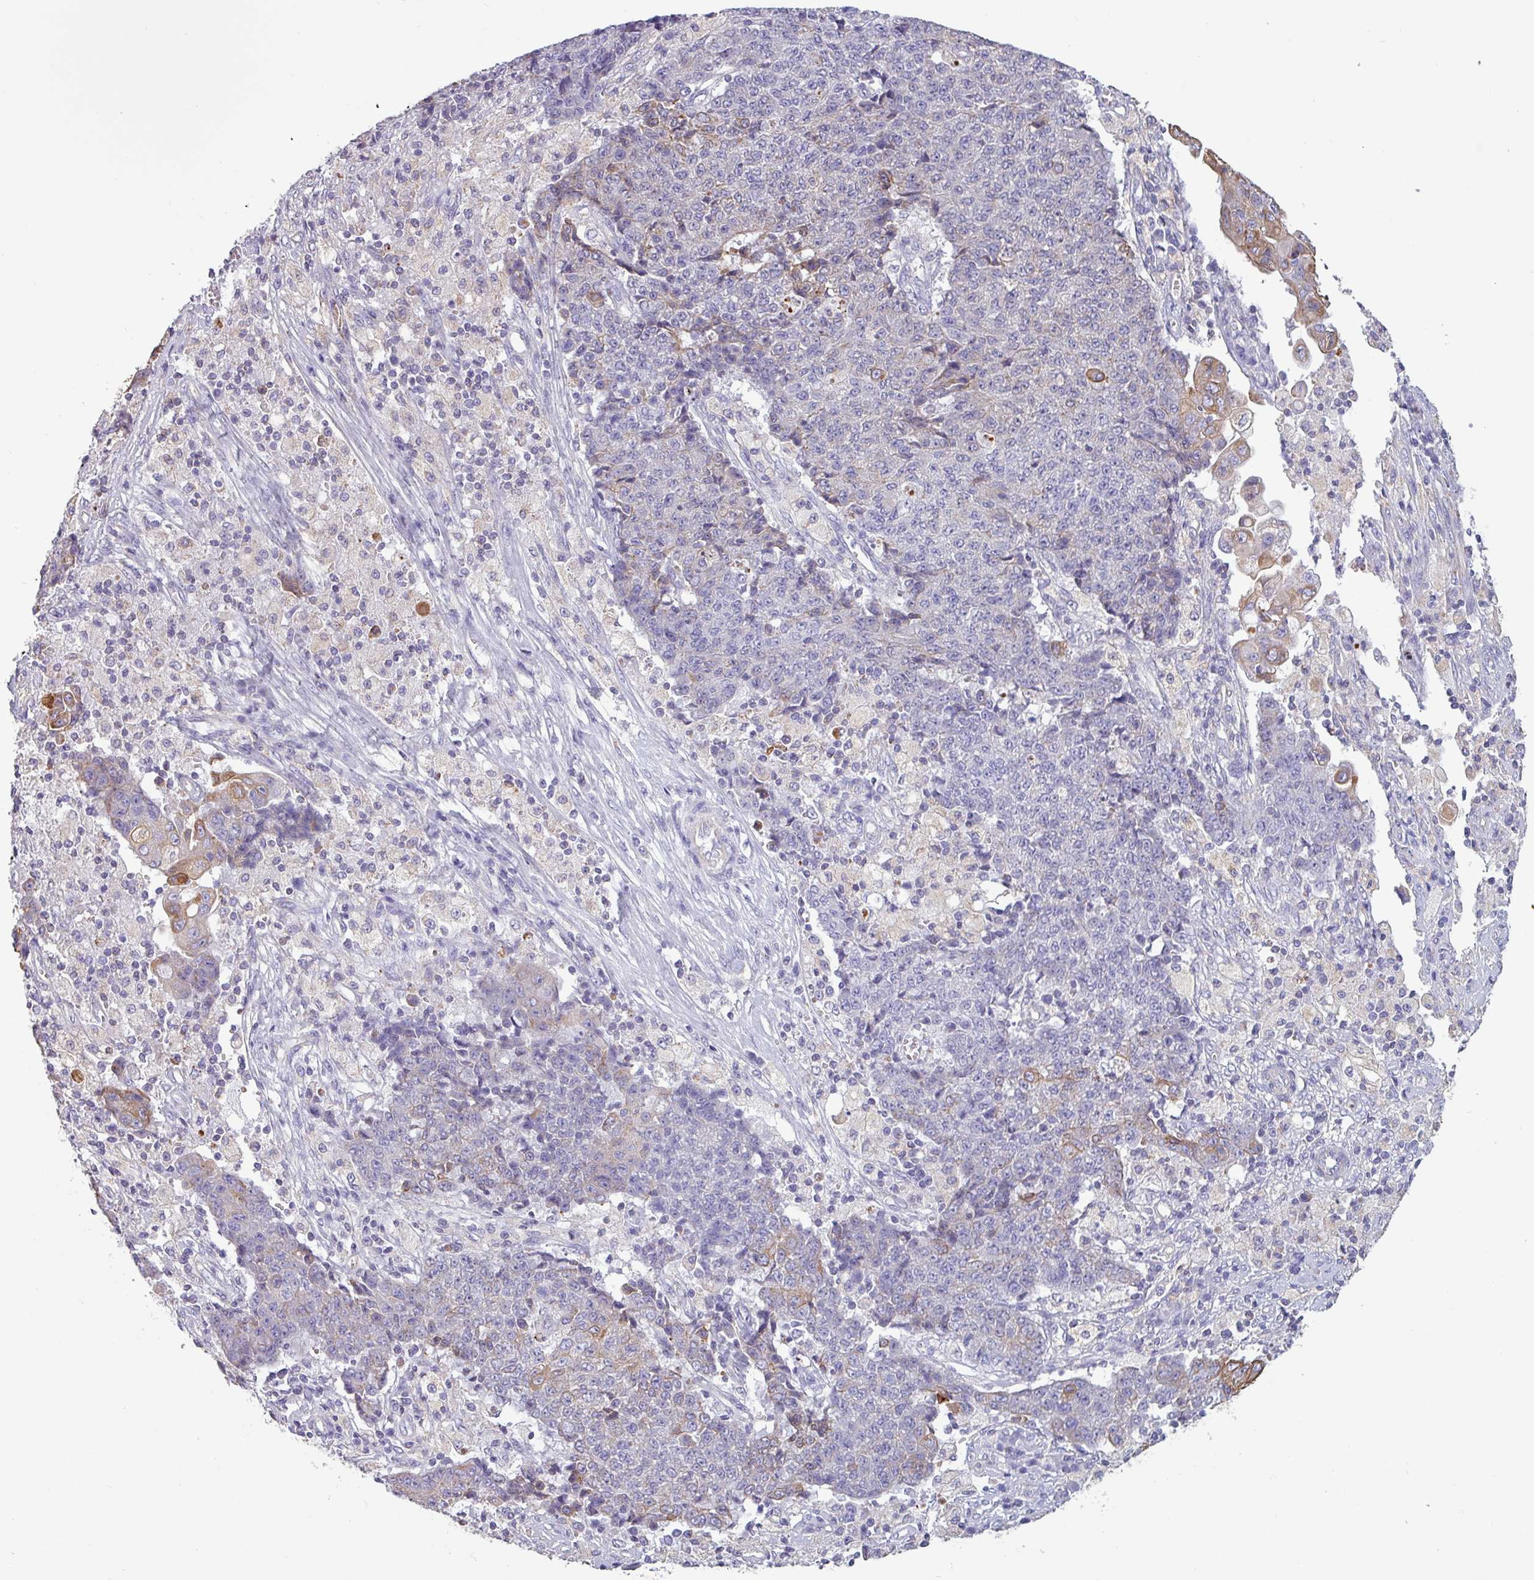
{"staining": {"intensity": "moderate", "quantity": "<25%", "location": "cytoplasmic/membranous"}, "tissue": "ovarian cancer", "cell_type": "Tumor cells", "image_type": "cancer", "snomed": [{"axis": "morphology", "description": "Carcinoma, endometroid"}, {"axis": "topography", "description": "Ovary"}], "caption": "An IHC image of tumor tissue is shown. Protein staining in brown highlights moderate cytoplasmic/membranous positivity in ovarian cancer (endometroid carcinoma) within tumor cells. Using DAB (brown) and hematoxylin (blue) stains, captured at high magnification using brightfield microscopy.", "gene": "CAMK1", "patient": {"sex": "female", "age": 42}}